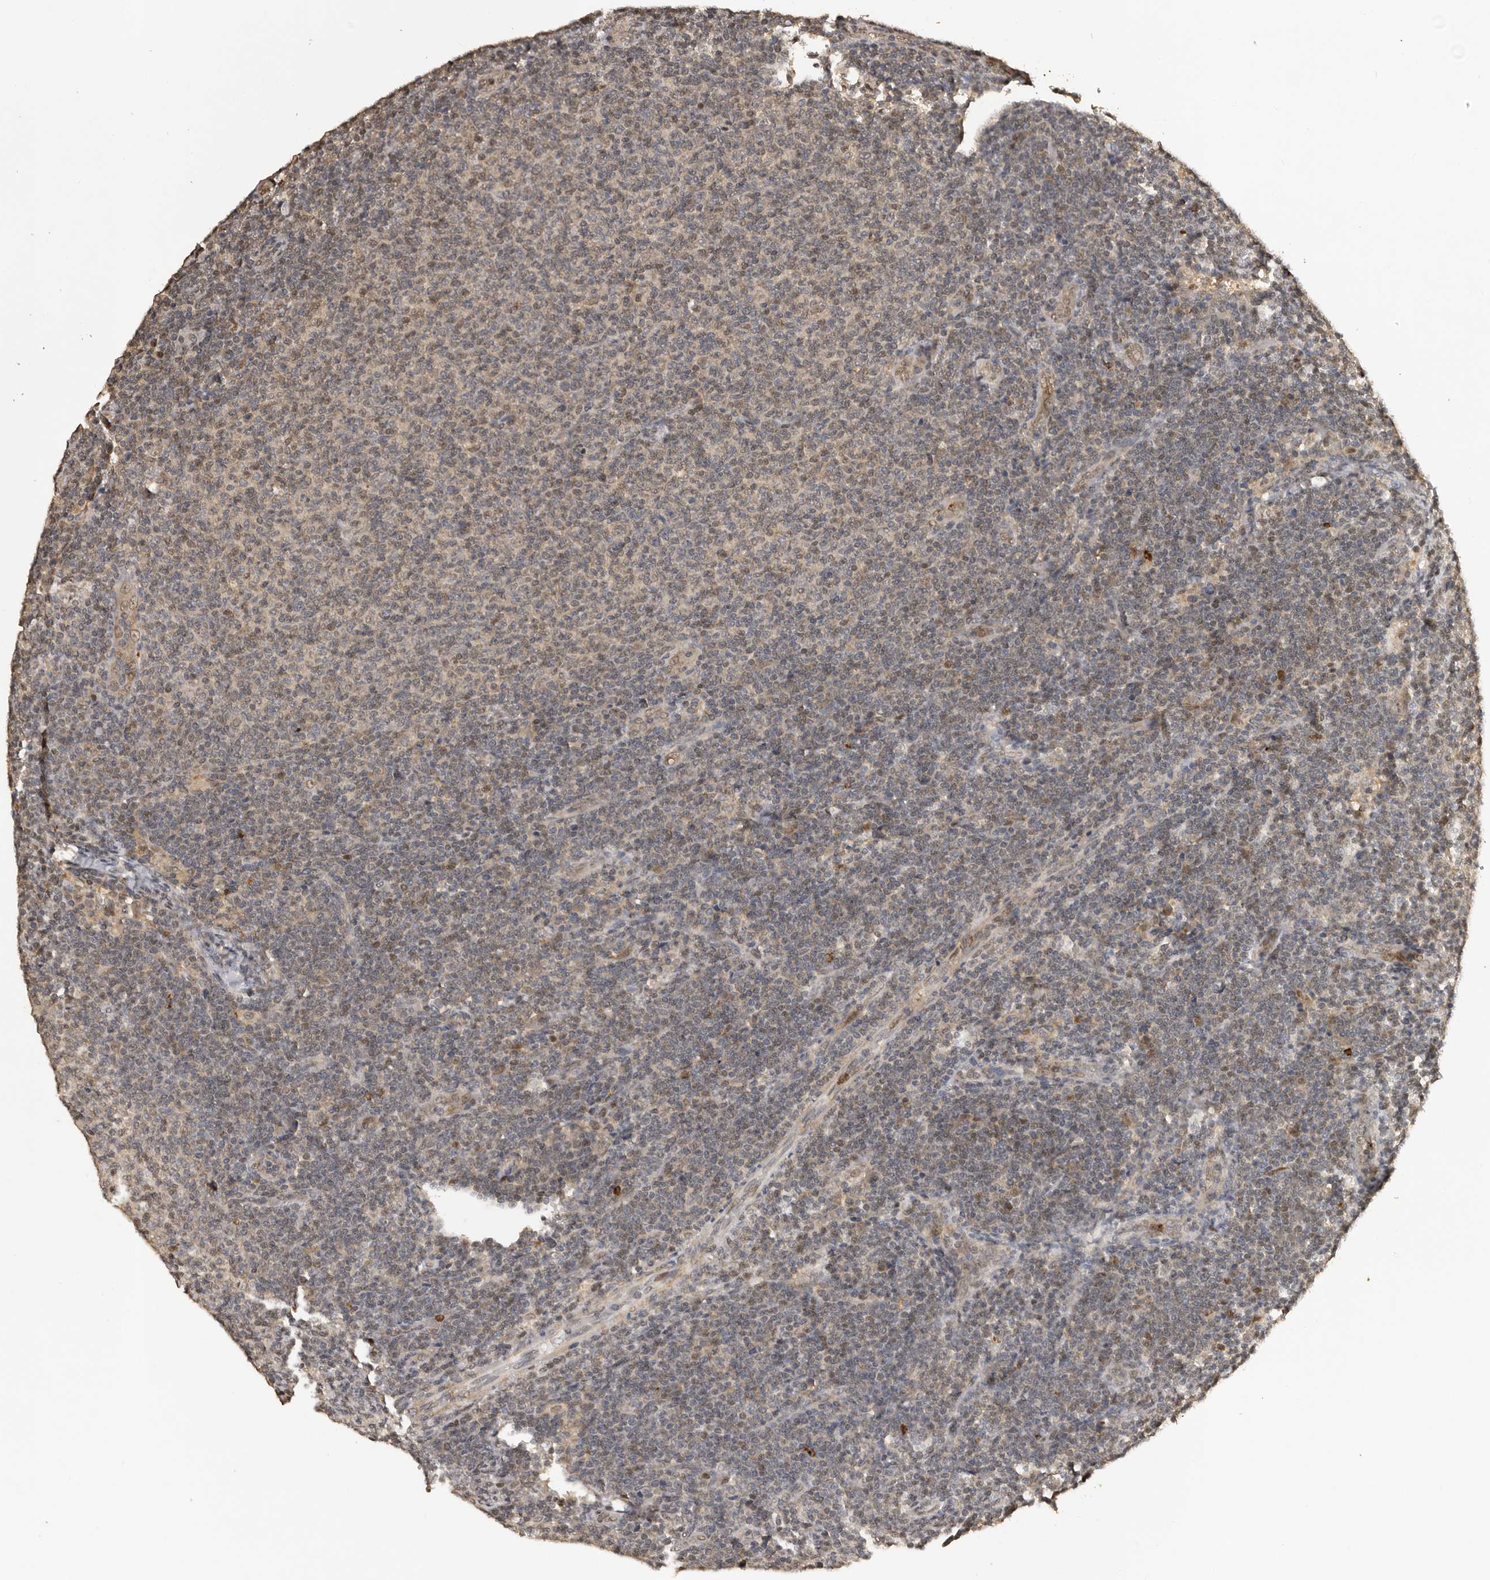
{"staining": {"intensity": "weak", "quantity": "25%-75%", "location": "cytoplasmic/membranous,nuclear"}, "tissue": "lymphoma", "cell_type": "Tumor cells", "image_type": "cancer", "snomed": [{"axis": "morphology", "description": "Malignant lymphoma, non-Hodgkin's type, Low grade"}, {"axis": "topography", "description": "Lymph node"}], "caption": "Protein analysis of low-grade malignant lymphoma, non-Hodgkin's type tissue shows weak cytoplasmic/membranous and nuclear expression in about 25%-75% of tumor cells. (Stains: DAB (3,3'-diaminobenzidine) in brown, nuclei in blue, Microscopy: brightfield microscopy at high magnification).", "gene": "KIF2B", "patient": {"sex": "male", "age": 66}}